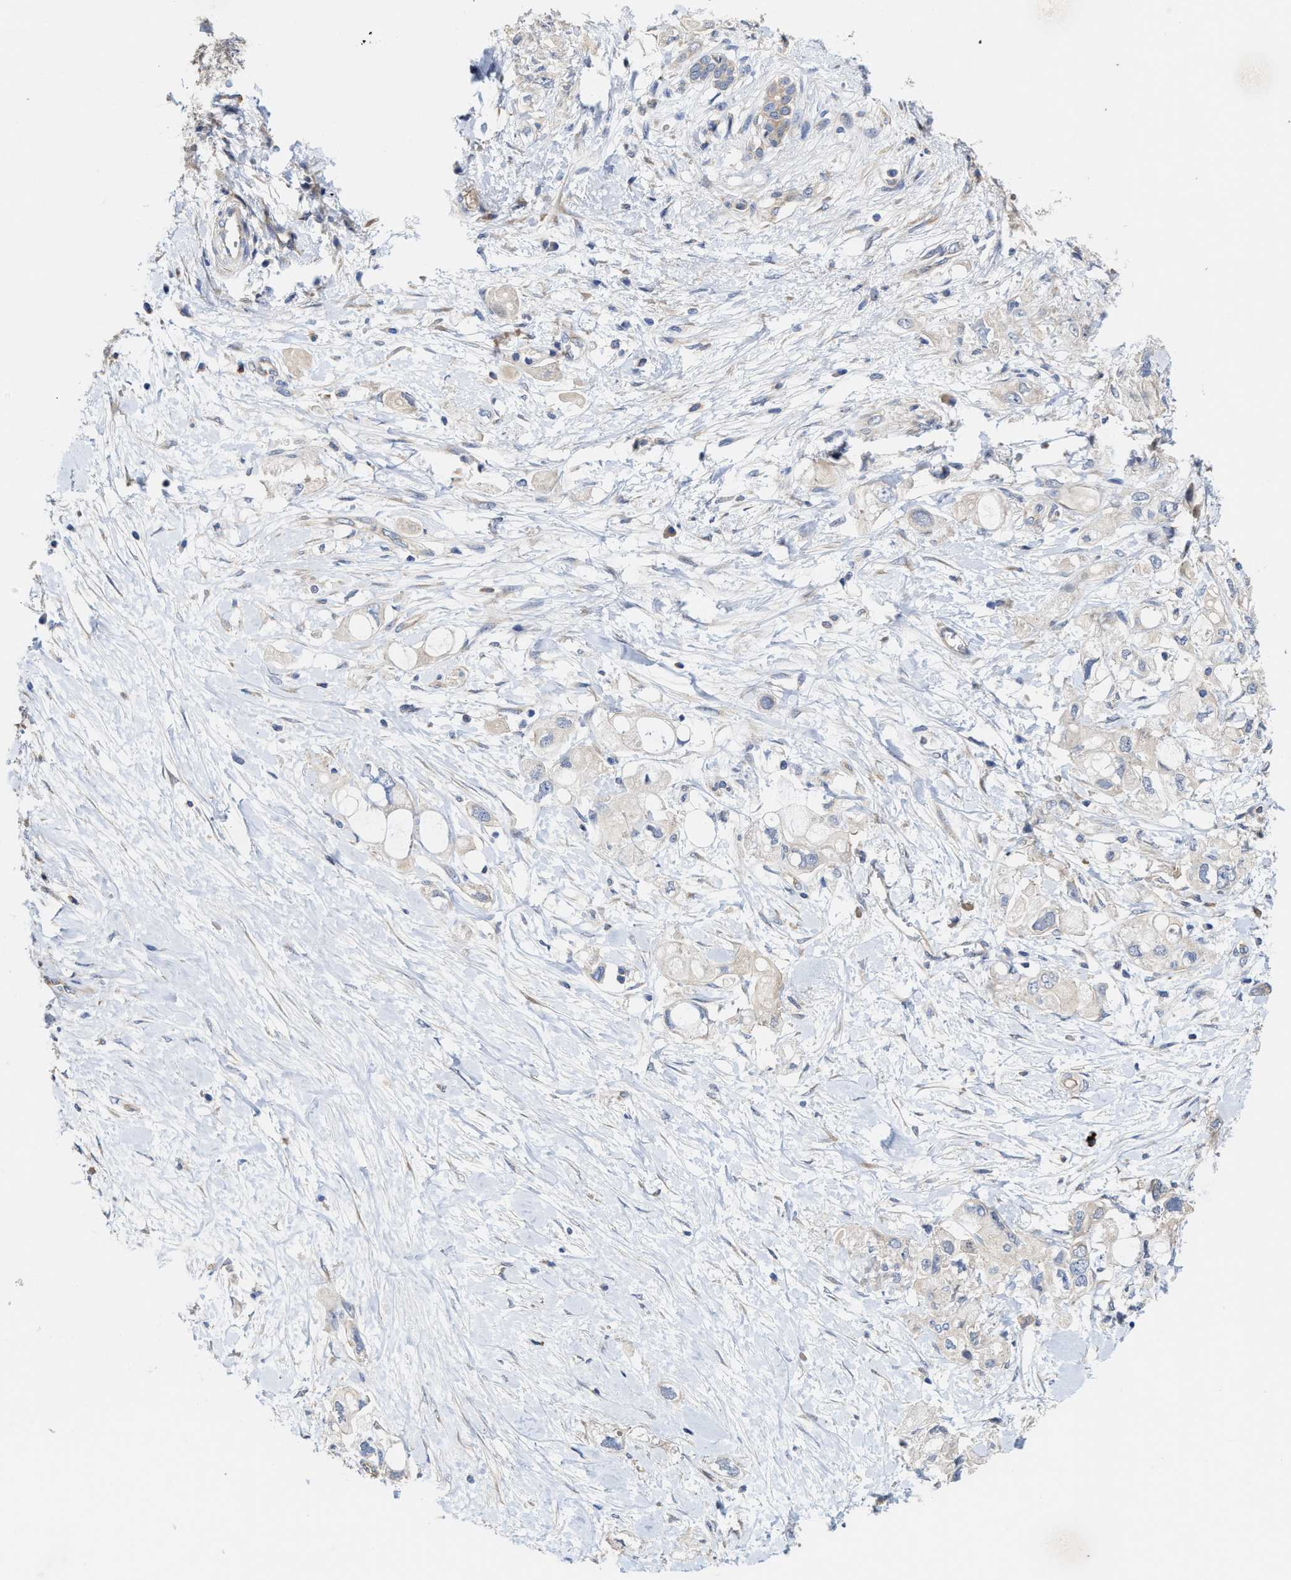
{"staining": {"intensity": "weak", "quantity": "<25%", "location": "cytoplasmic/membranous"}, "tissue": "pancreatic cancer", "cell_type": "Tumor cells", "image_type": "cancer", "snomed": [{"axis": "morphology", "description": "Adenocarcinoma, NOS"}, {"axis": "topography", "description": "Pancreas"}], "caption": "A micrograph of adenocarcinoma (pancreatic) stained for a protein reveals no brown staining in tumor cells. The staining is performed using DAB brown chromogen with nuclei counter-stained in using hematoxylin.", "gene": "TRAF6", "patient": {"sex": "female", "age": 56}}